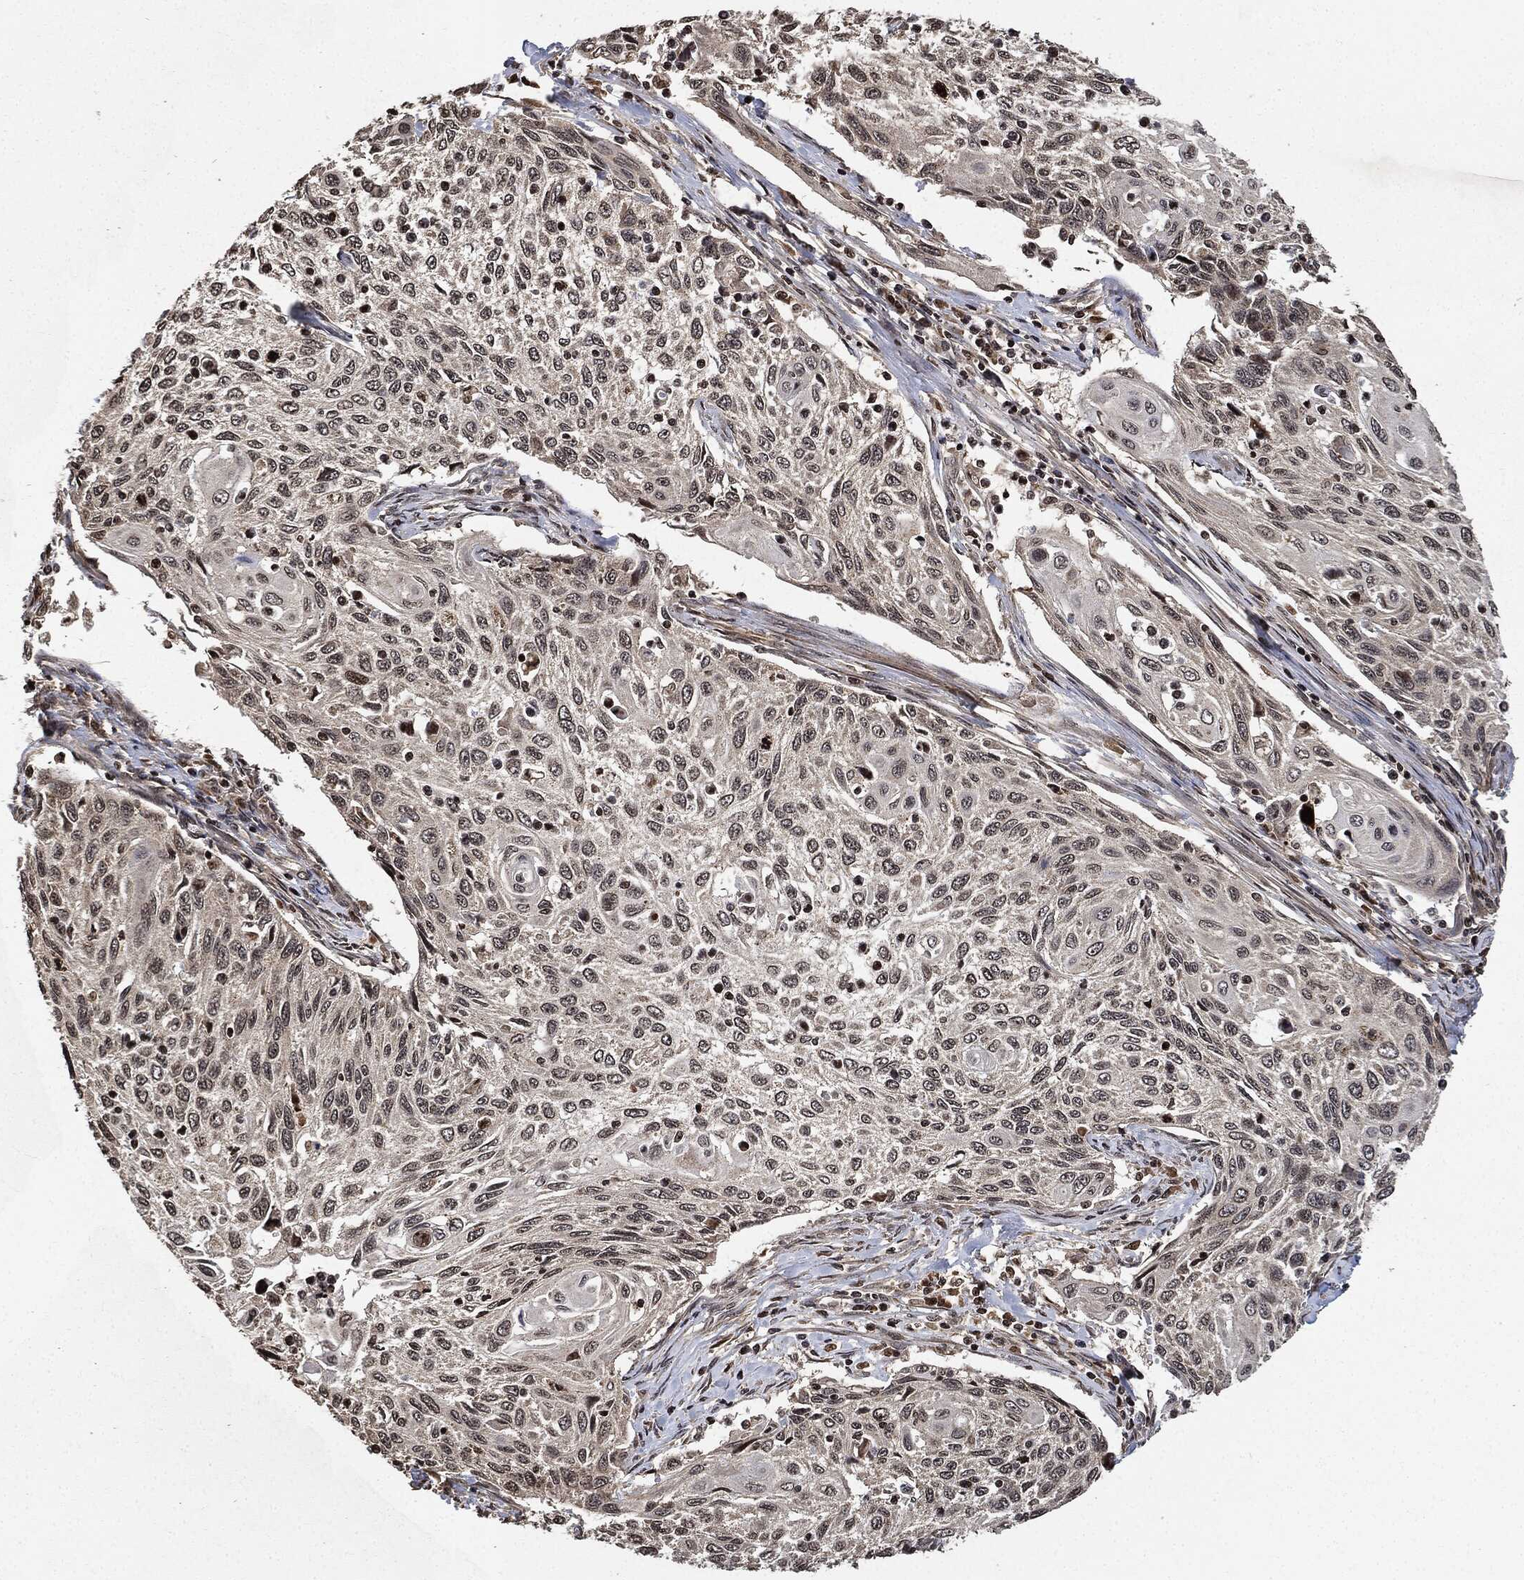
{"staining": {"intensity": "negative", "quantity": "none", "location": "none"}, "tissue": "cervical cancer", "cell_type": "Tumor cells", "image_type": "cancer", "snomed": [{"axis": "morphology", "description": "Squamous cell carcinoma, NOS"}, {"axis": "topography", "description": "Cervix"}], "caption": "Squamous cell carcinoma (cervical) stained for a protein using immunohistochemistry (IHC) demonstrates no staining tumor cells.", "gene": "PDK1", "patient": {"sex": "female", "age": 70}}